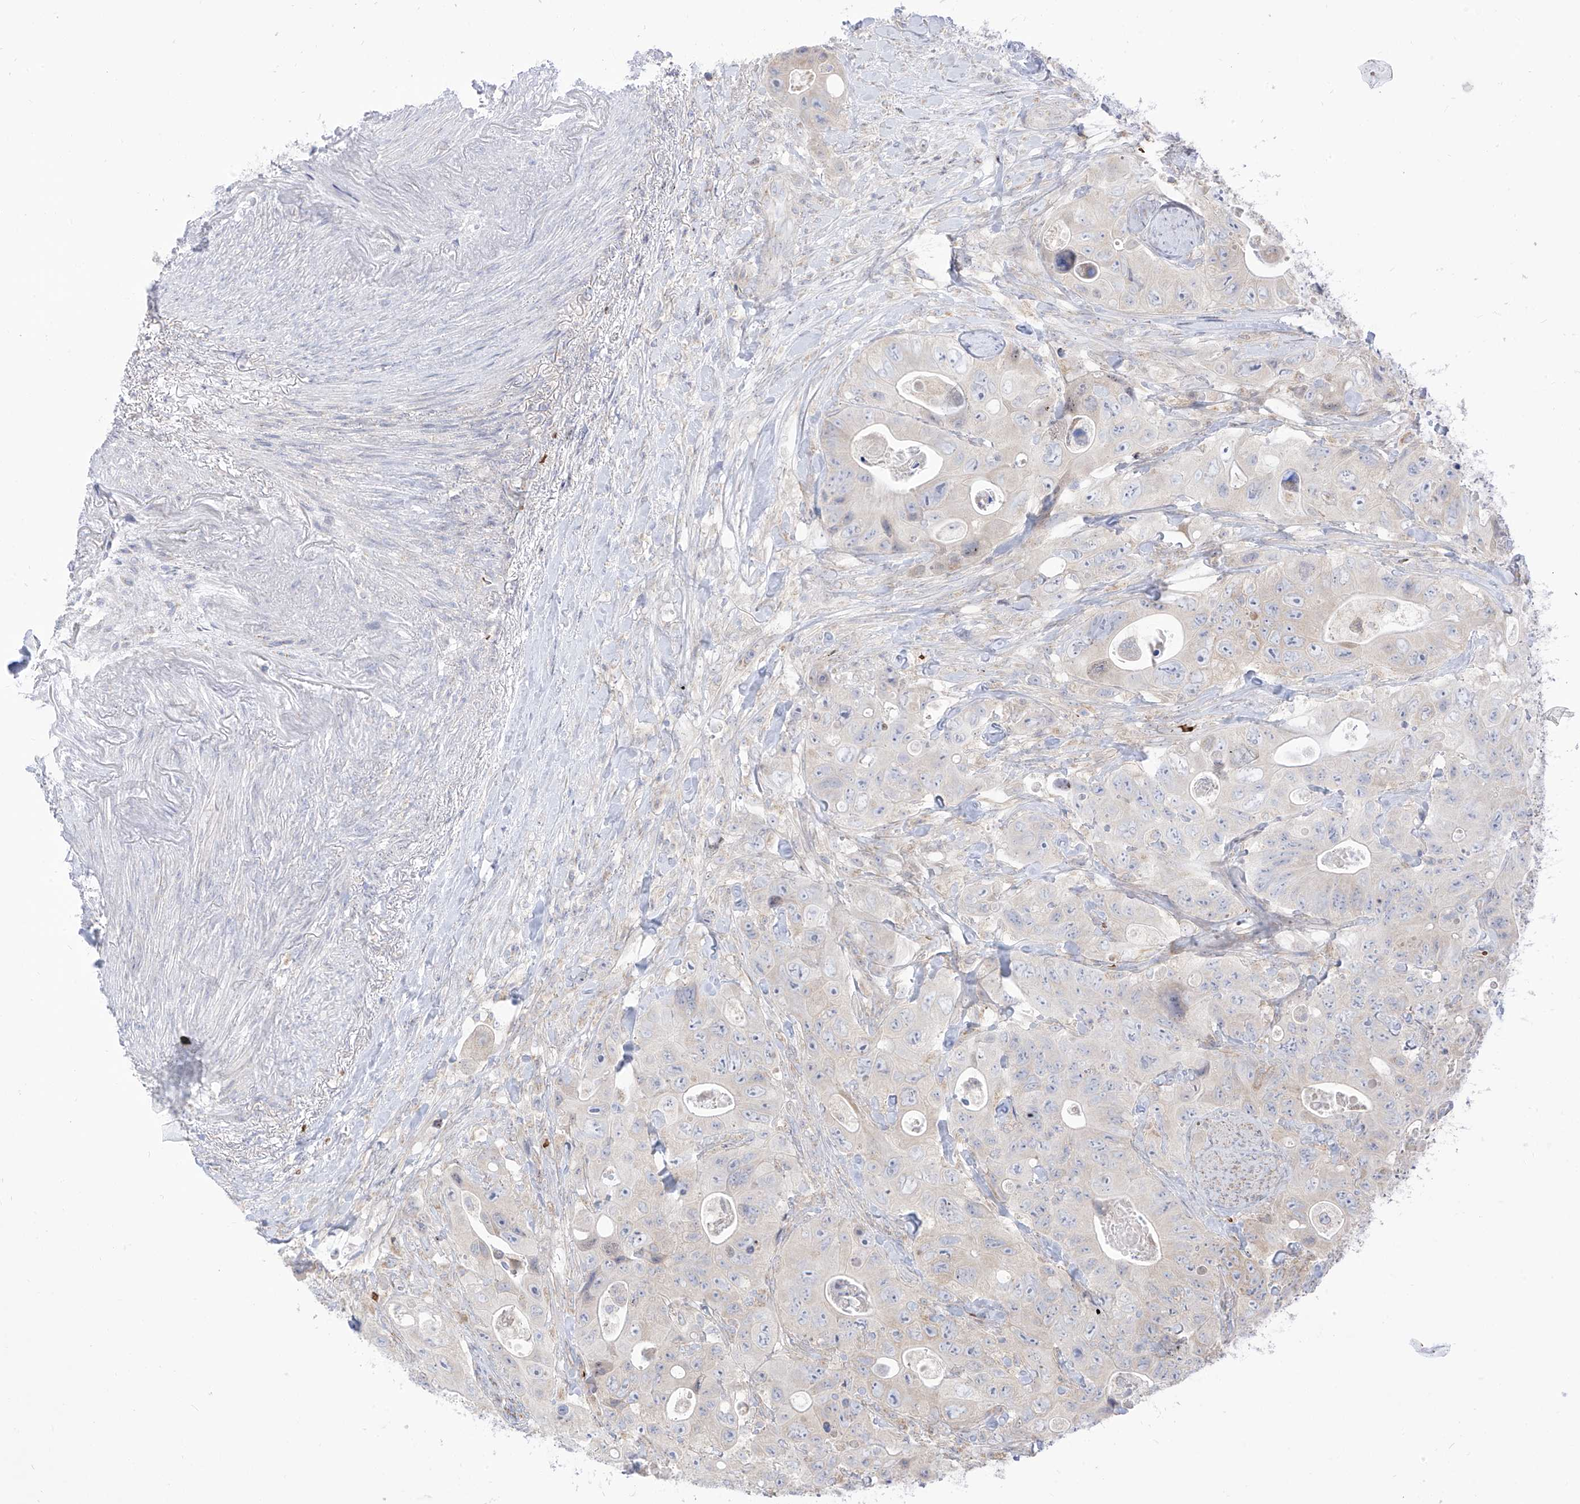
{"staining": {"intensity": "weak", "quantity": "<25%", "location": "cytoplasmic/membranous"}, "tissue": "colorectal cancer", "cell_type": "Tumor cells", "image_type": "cancer", "snomed": [{"axis": "morphology", "description": "Adenocarcinoma, NOS"}, {"axis": "topography", "description": "Colon"}], "caption": "Human colorectal cancer (adenocarcinoma) stained for a protein using IHC shows no expression in tumor cells.", "gene": "ARHGEF40", "patient": {"sex": "female", "age": 46}}